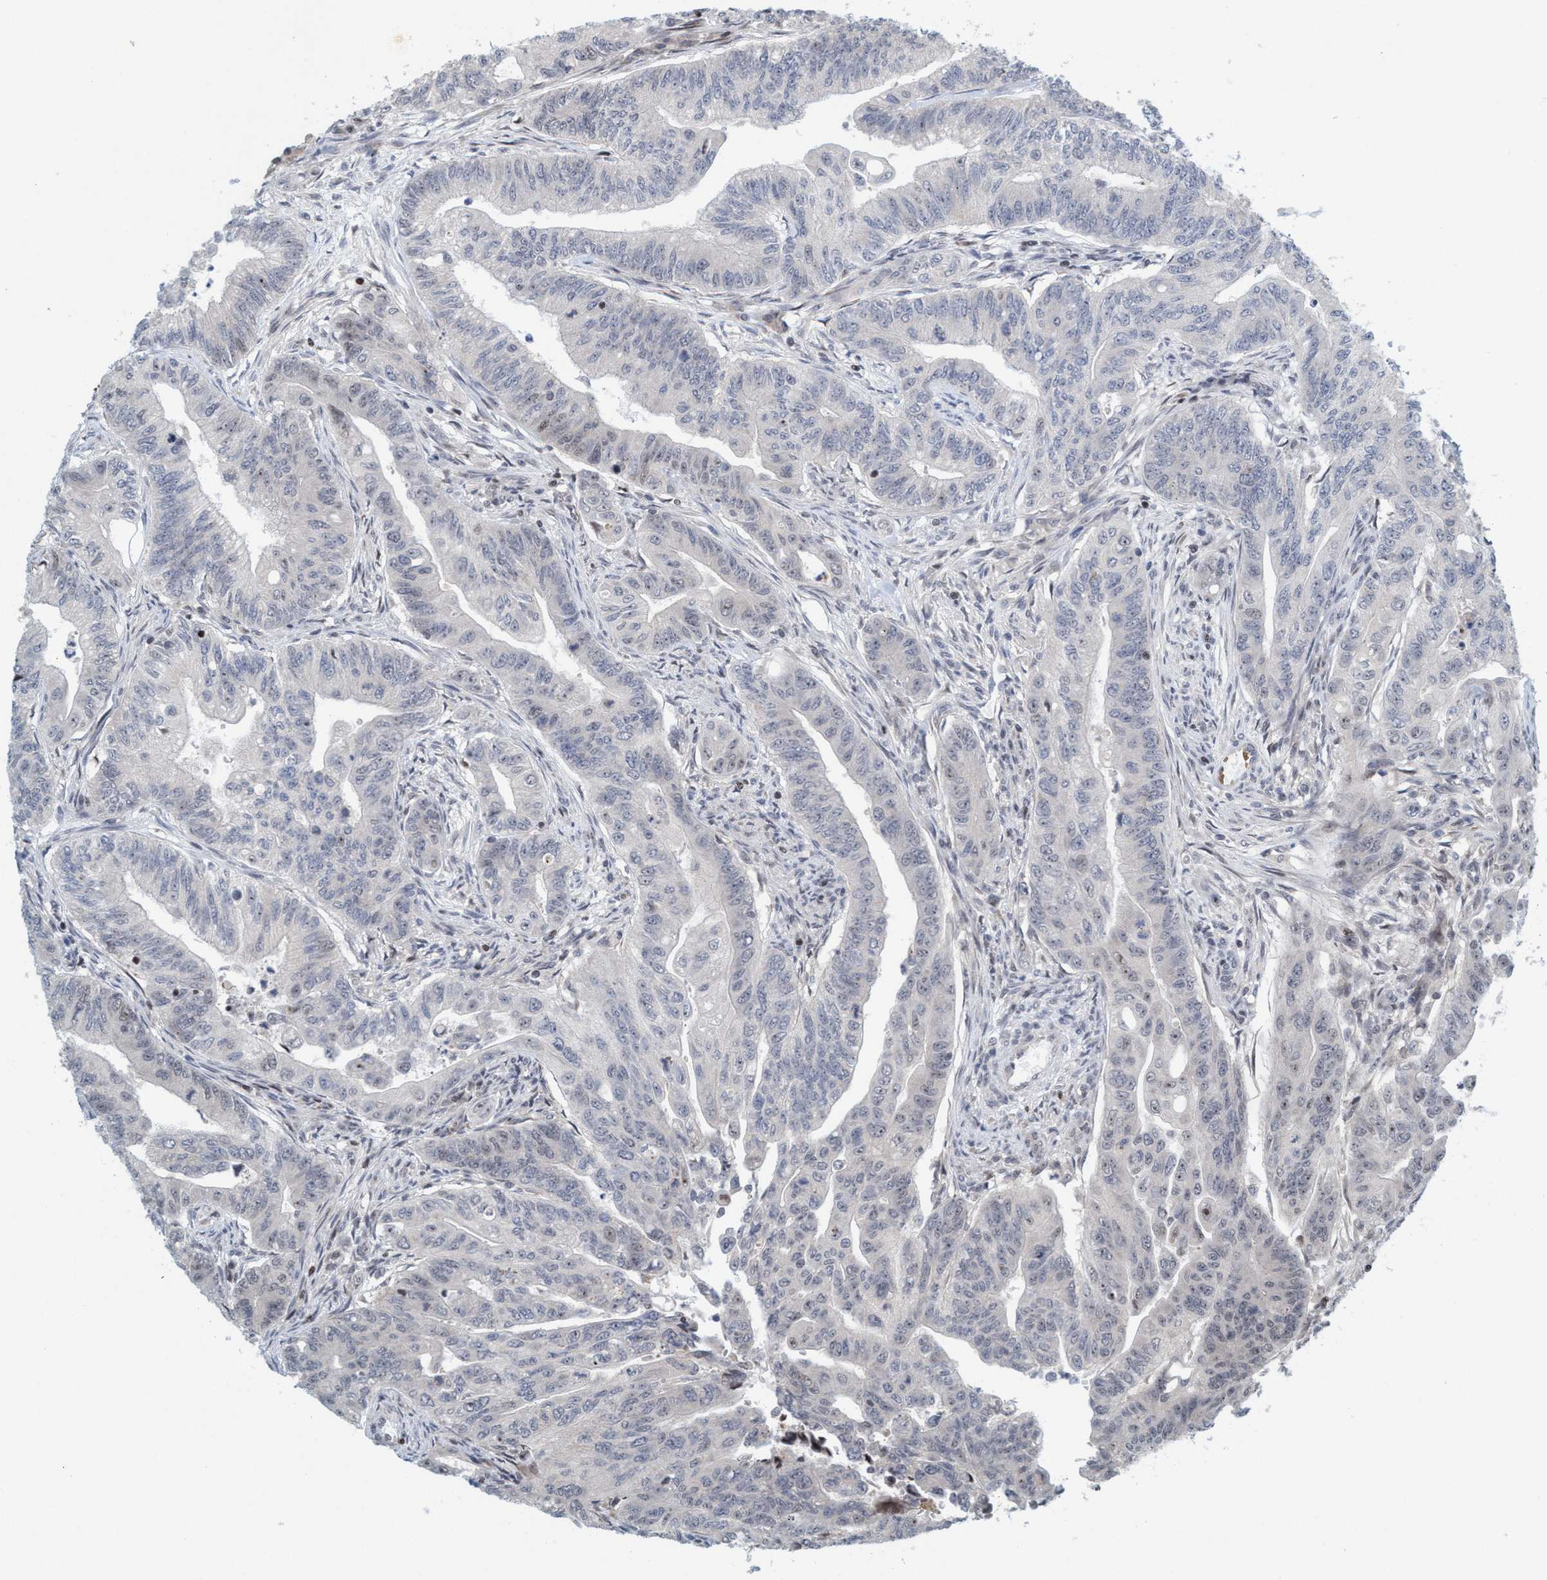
{"staining": {"intensity": "weak", "quantity": "<25%", "location": "nuclear"}, "tissue": "colorectal cancer", "cell_type": "Tumor cells", "image_type": "cancer", "snomed": [{"axis": "morphology", "description": "Adenoma, NOS"}, {"axis": "morphology", "description": "Adenocarcinoma, NOS"}, {"axis": "topography", "description": "Colon"}], "caption": "DAB (3,3'-diaminobenzidine) immunohistochemical staining of human colorectal cancer reveals no significant staining in tumor cells.", "gene": "SMCR8", "patient": {"sex": "male", "age": 79}}